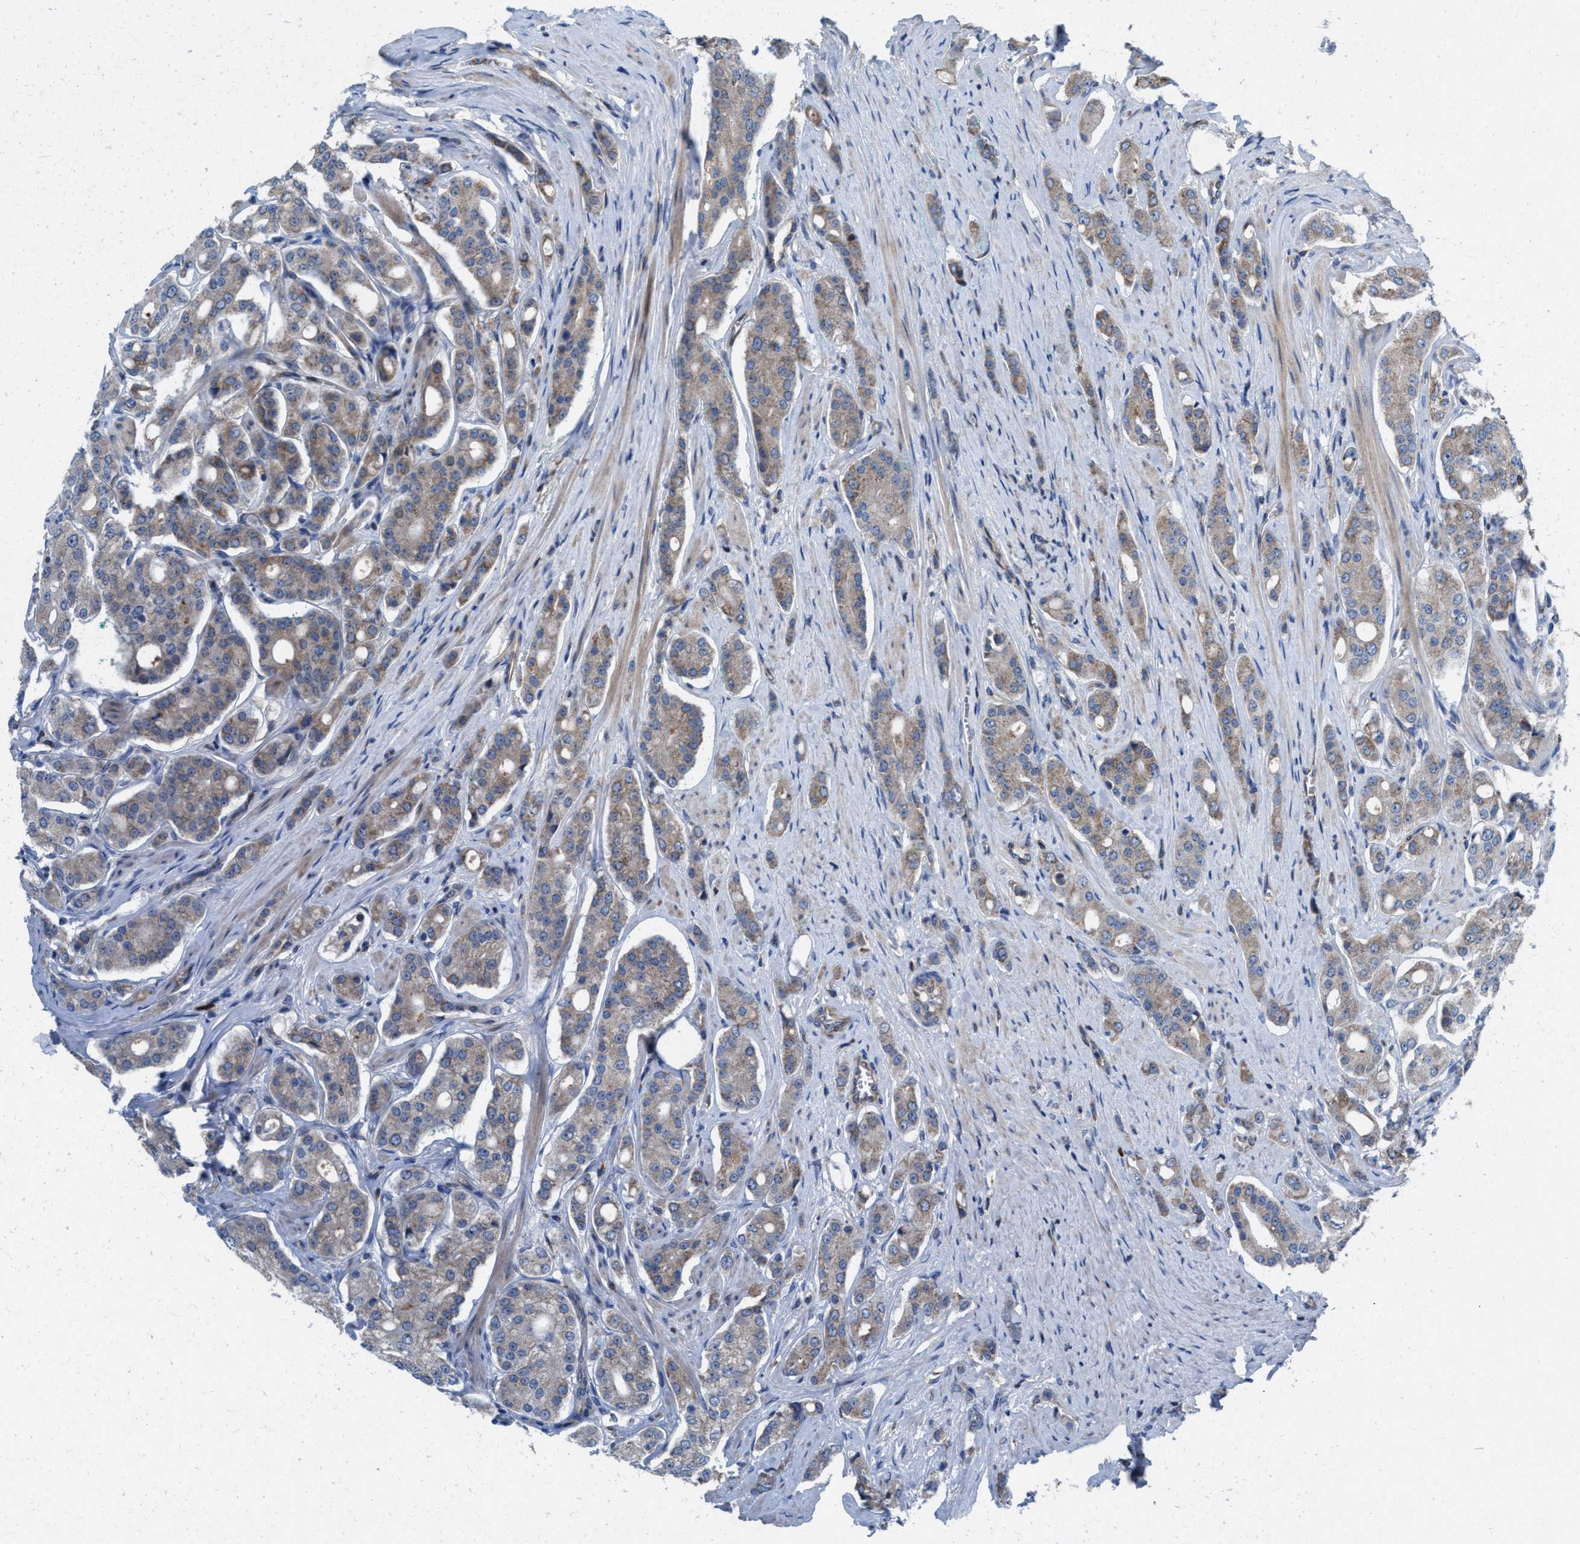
{"staining": {"intensity": "weak", "quantity": "25%-75%", "location": "cytoplasmic/membranous"}, "tissue": "prostate cancer", "cell_type": "Tumor cells", "image_type": "cancer", "snomed": [{"axis": "morphology", "description": "Adenocarcinoma, High grade"}, {"axis": "topography", "description": "Prostate"}], "caption": "Immunohistochemistry (IHC) image of neoplastic tissue: prostate cancer (high-grade adenocarcinoma) stained using immunohistochemistry (IHC) demonstrates low levels of weak protein expression localized specifically in the cytoplasmic/membranous of tumor cells, appearing as a cytoplasmic/membranous brown color.", "gene": "MRM1", "patient": {"sex": "male", "age": 71}}